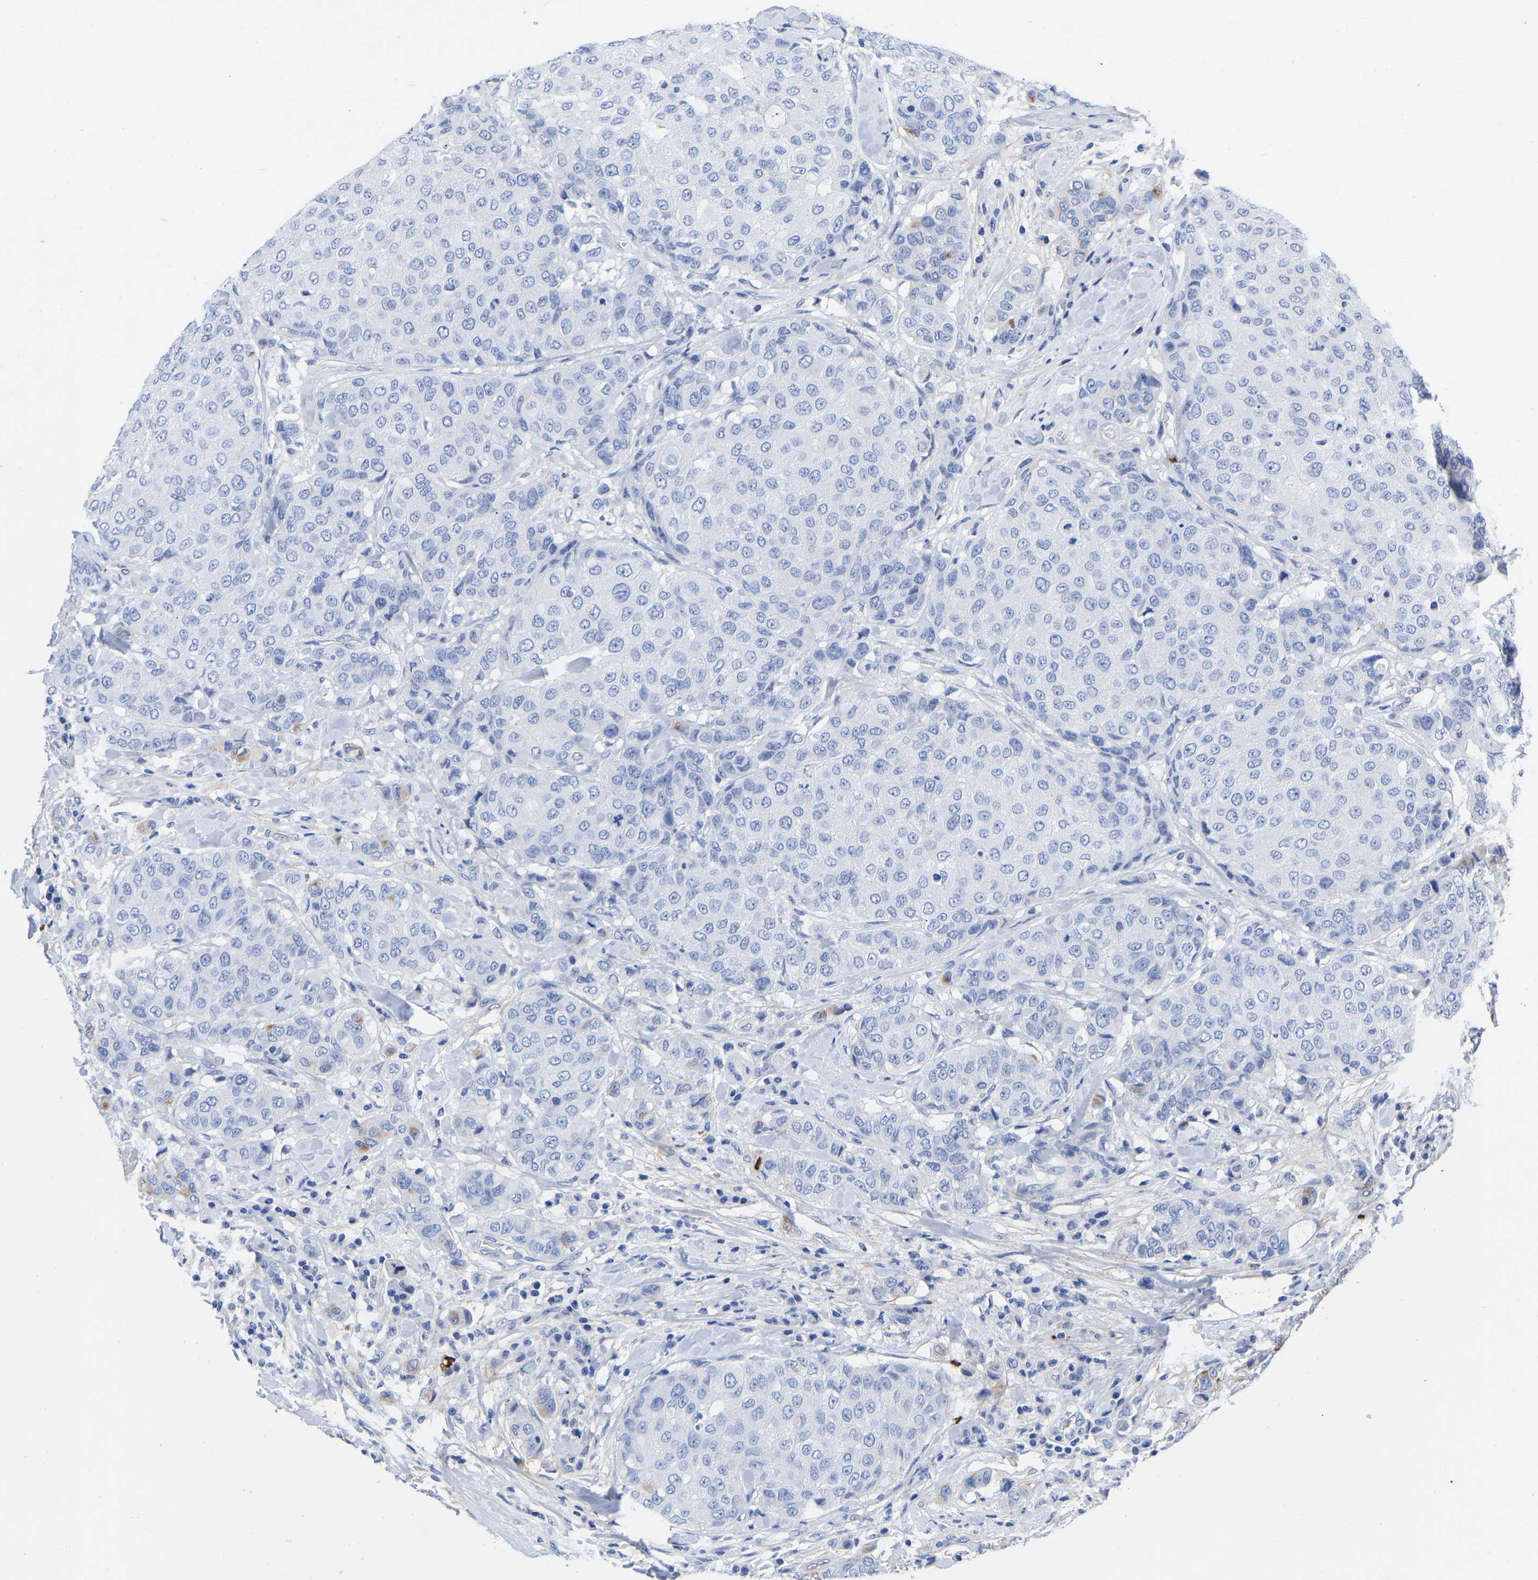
{"staining": {"intensity": "negative", "quantity": "none", "location": "none"}, "tissue": "breast cancer", "cell_type": "Tumor cells", "image_type": "cancer", "snomed": [{"axis": "morphology", "description": "Duct carcinoma"}, {"axis": "topography", "description": "Breast"}], "caption": "The photomicrograph demonstrates no staining of tumor cells in invasive ductal carcinoma (breast).", "gene": "GPA33", "patient": {"sex": "female", "age": 27}}